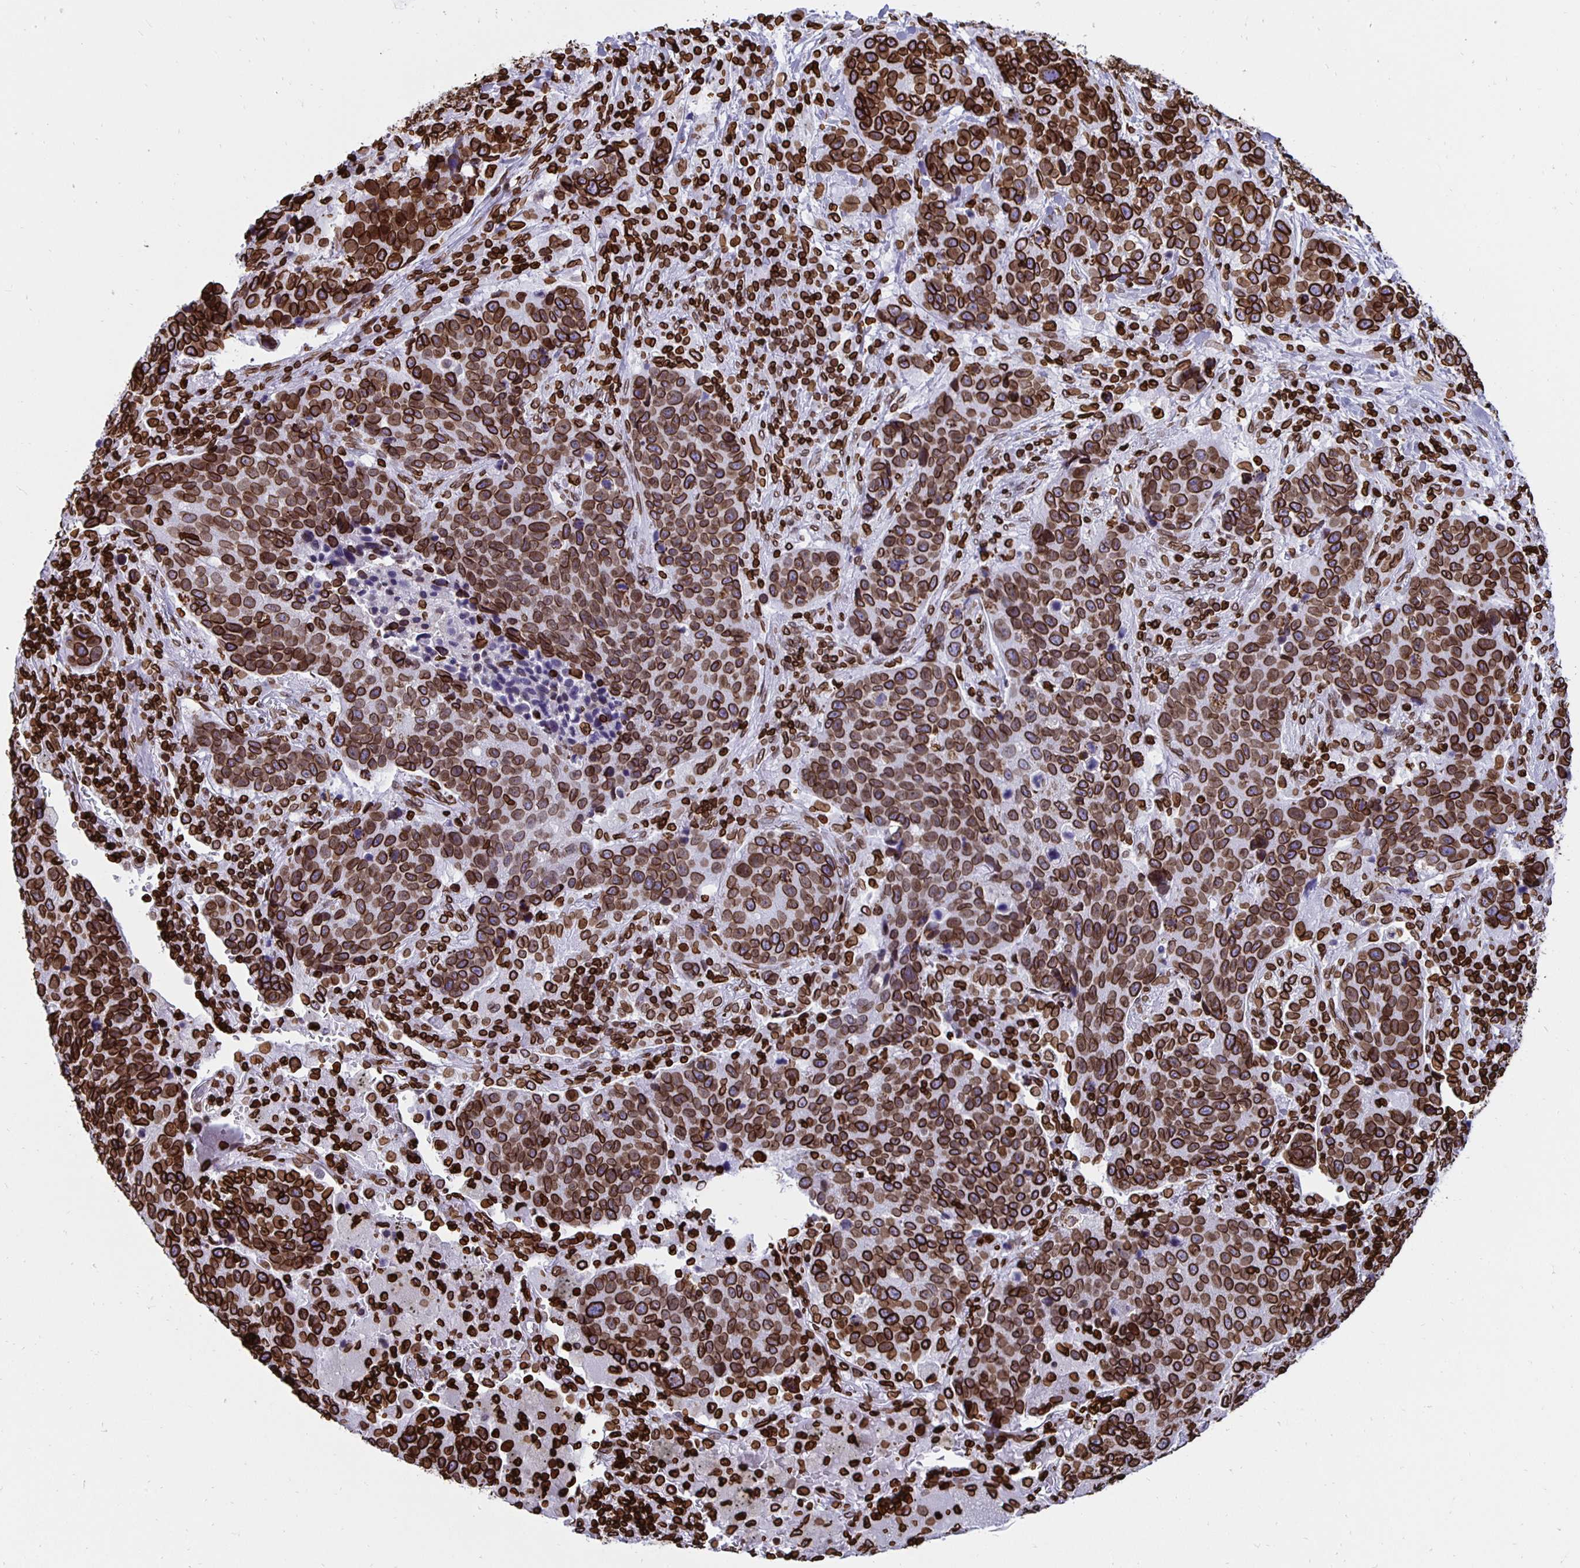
{"staining": {"intensity": "strong", "quantity": ">75%", "location": "cytoplasmic/membranous,nuclear"}, "tissue": "lung cancer", "cell_type": "Tumor cells", "image_type": "cancer", "snomed": [{"axis": "morphology", "description": "Squamous cell carcinoma, NOS"}, {"axis": "topography", "description": "Lymph node"}, {"axis": "topography", "description": "Lung"}], "caption": "There is high levels of strong cytoplasmic/membranous and nuclear positivity in tumor cells of squamous cell carcinoma (lung), as demonstrated by immunohistochemical staining (brown color).", "gene": "LMNB1", "patient": {"sex": "male", "age": 61}}